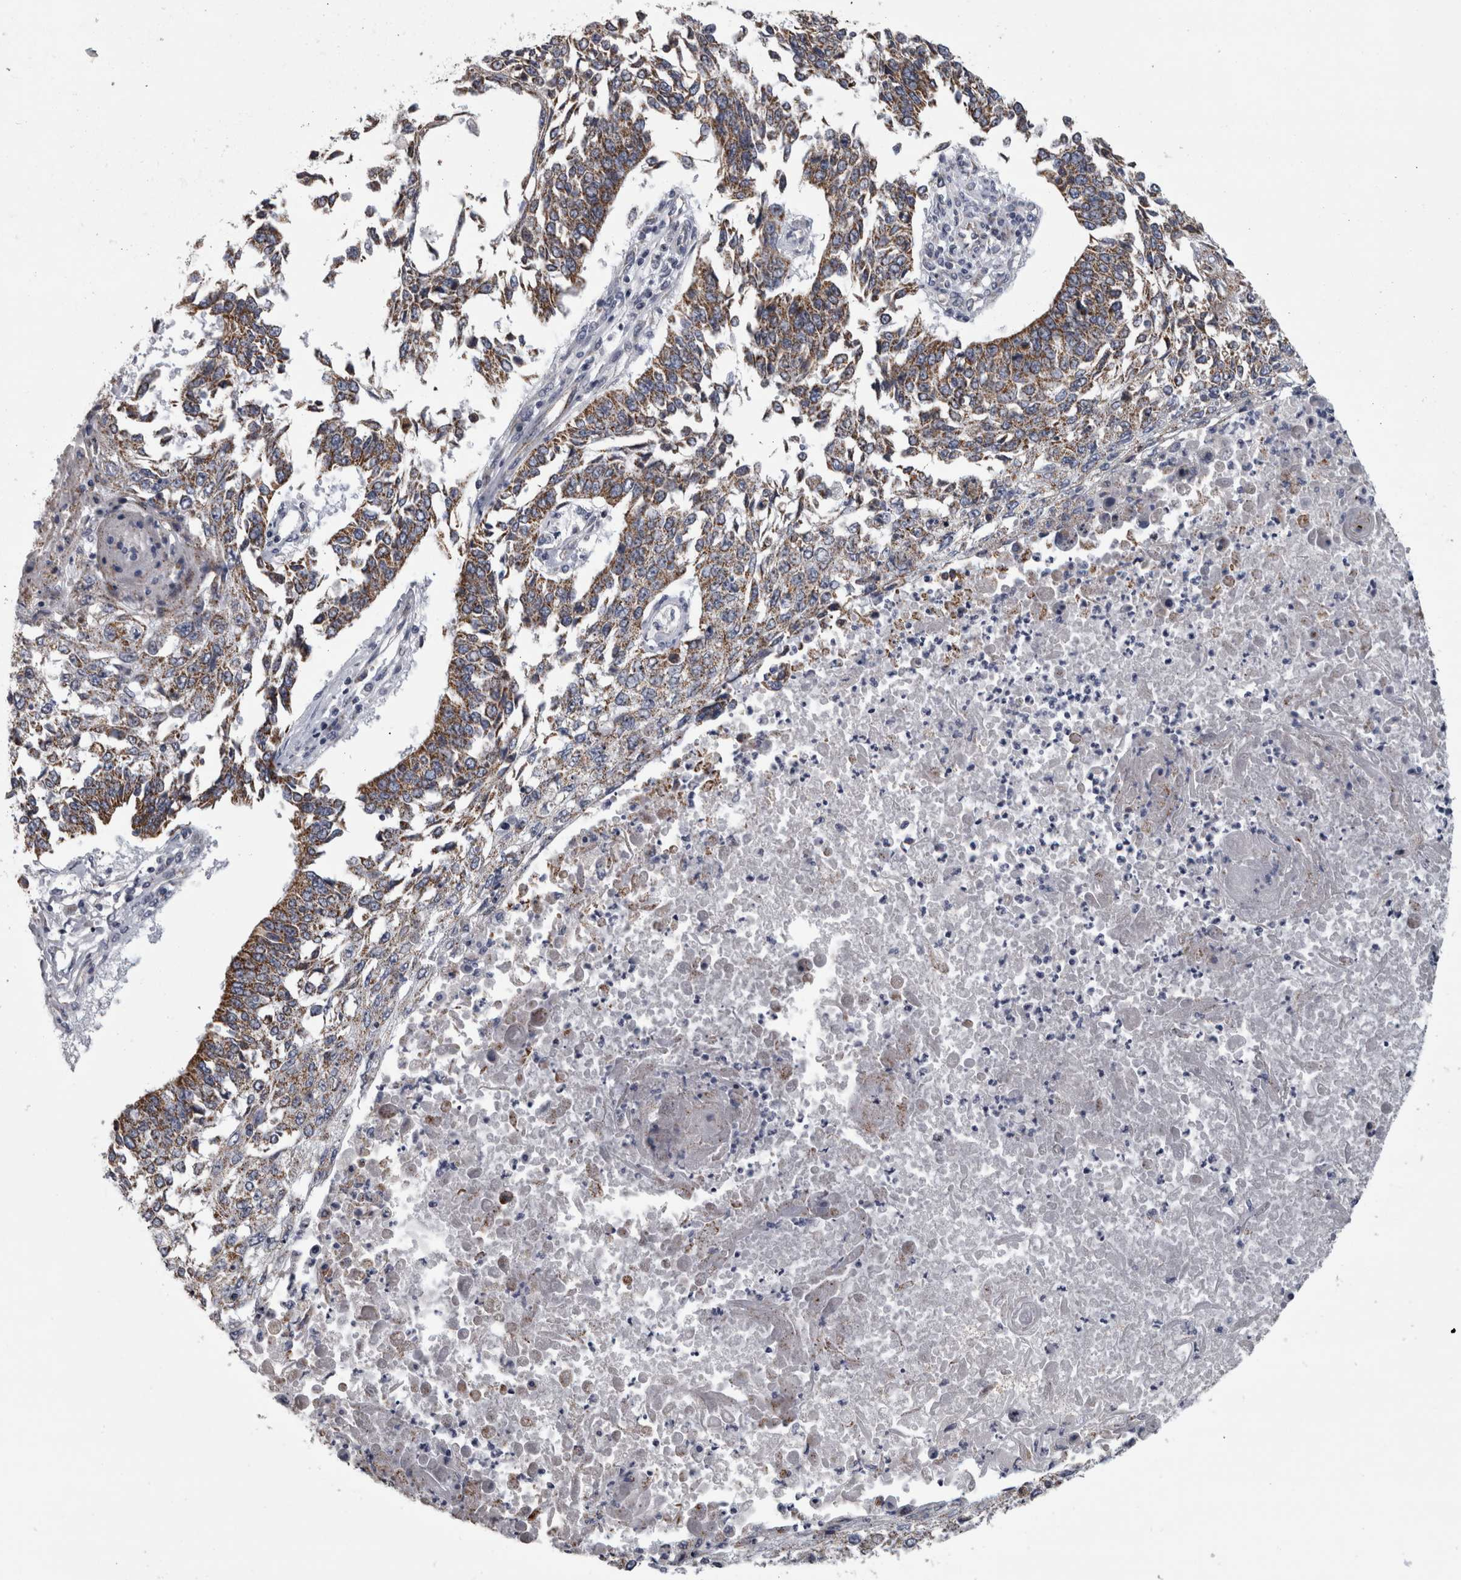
{"staining": {"intensity": "moderate", "quantity": ">75%", "location": "cytoplasmic/membranous"}, "tissue": "lung cancer", "cell_type": "Tumor cells", "image_type": "cancer", "snomed": [{"axis": "morphology", "description": "Normal tissue, NOS"}, {"axis": "morphology", "description": "Squamous cell carcinoma, NOS"}, {"axis": "topography", "description": "Cartilage tissue"}, {"axis": "topography", "description": "Bronchus"}, {"axis": "topography", "description": "Lung"}, {"axis": "topography", "description": "Peripheral nerve tissue"}], "caption": "A photomicrograph showing moderate cytoplasmic/membranous positivity in about >75% of tumor cells in squamous cell carcinoma (lung), as visualized by brown immunohistochemical staining.", "gene": "DBT", "patient": {"sex": "female", "age": 49}}